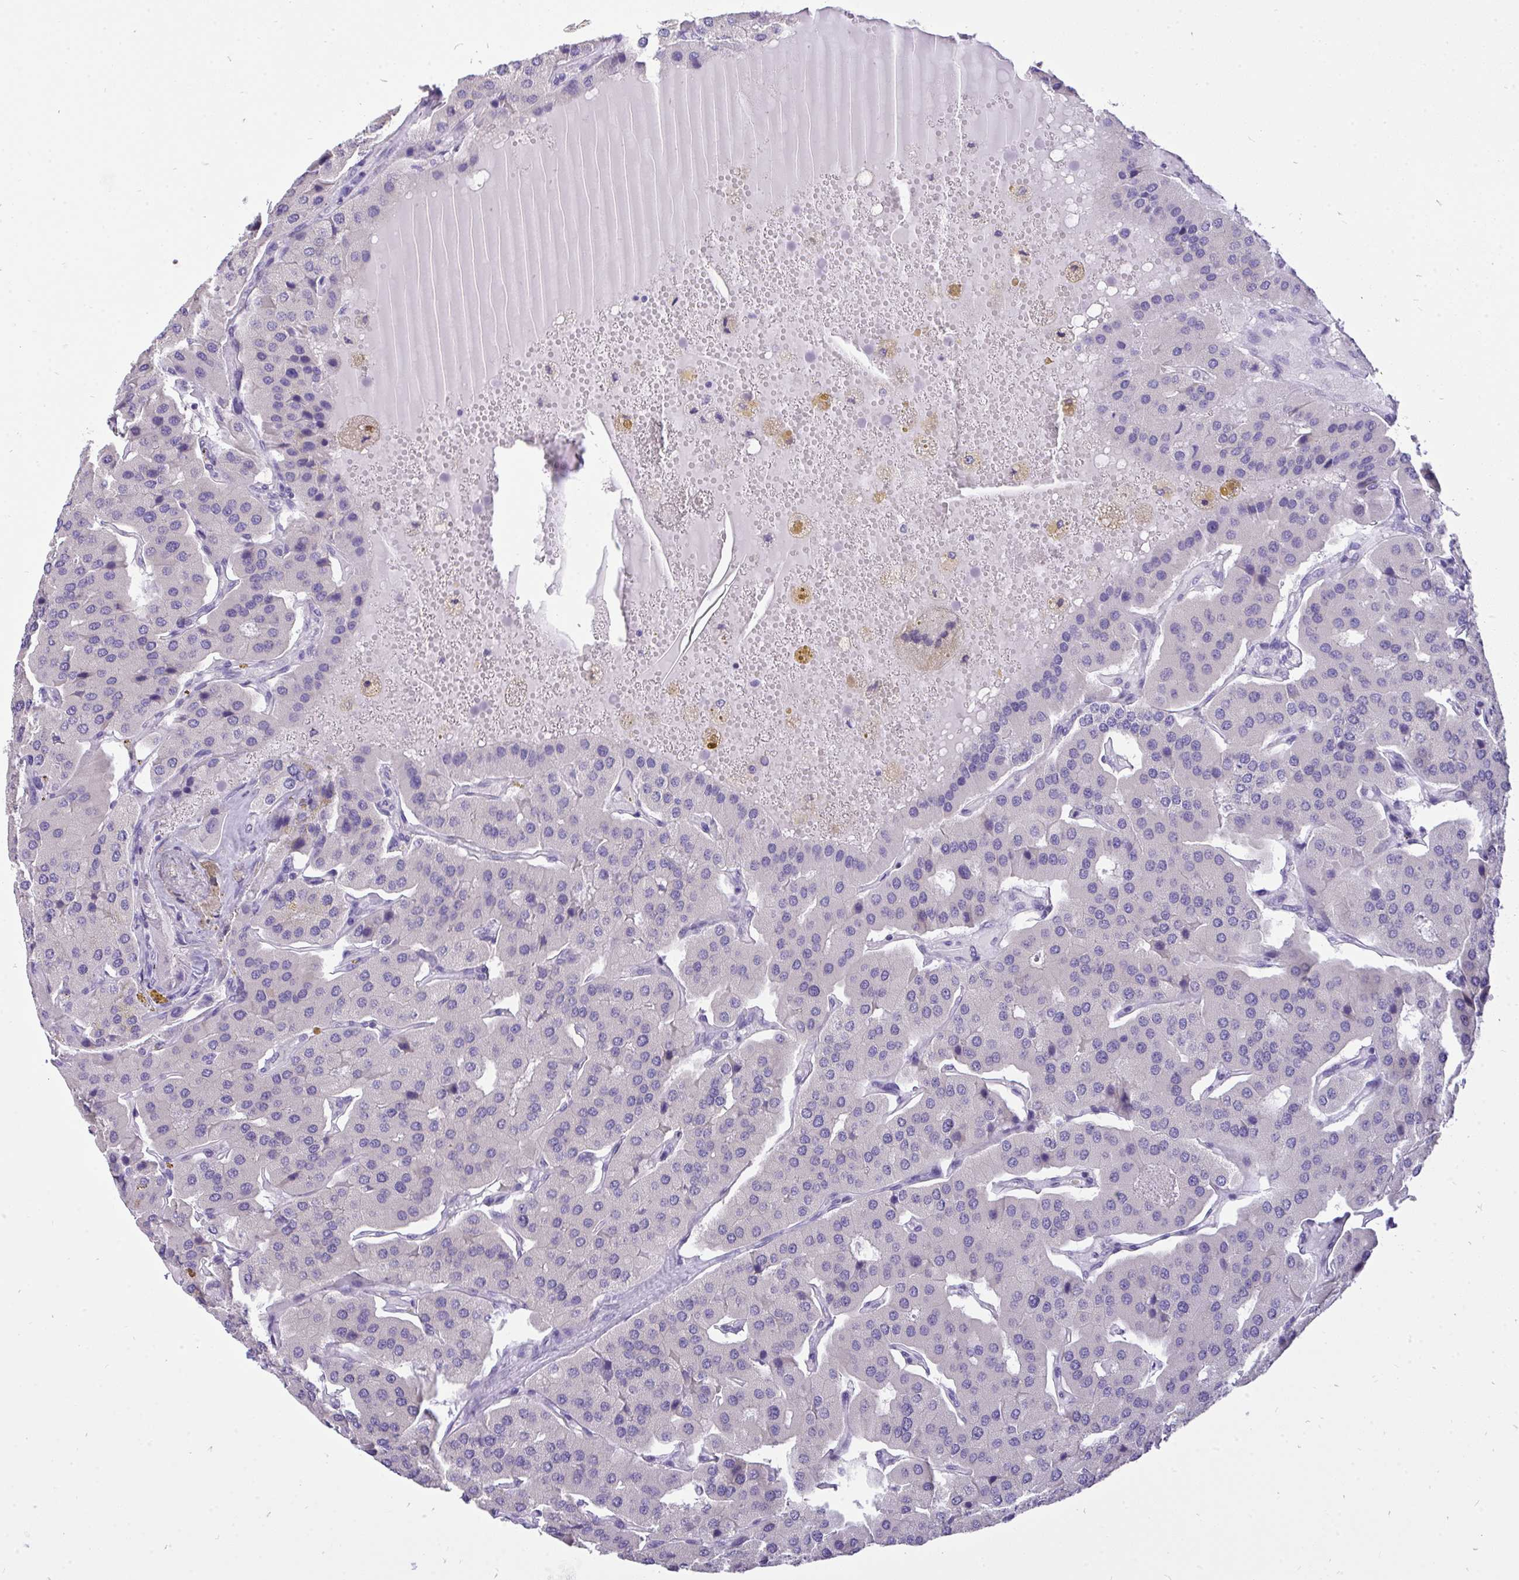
{"staining": {"intensity": "negative", "quantity": "none", "location": "none"}, "tissue": "parathyroid gland", "cell_type": "Glandular cells", "image_type": "normal", "snomed": [{"axis": "morphology", "description": "Normal tissue, NOS"}, {"axis": "morphology", "description": "Adenoma, NOS"}, {"axis": "topography", "description": "Parathyroid gland"}], "caption": "Immunohistochemistry (IHC) of normal human parathyroid gland displays no positivity in glandular cells.", "gene": "VGLL3", "patient": {"sex": "female", "age": 86}}